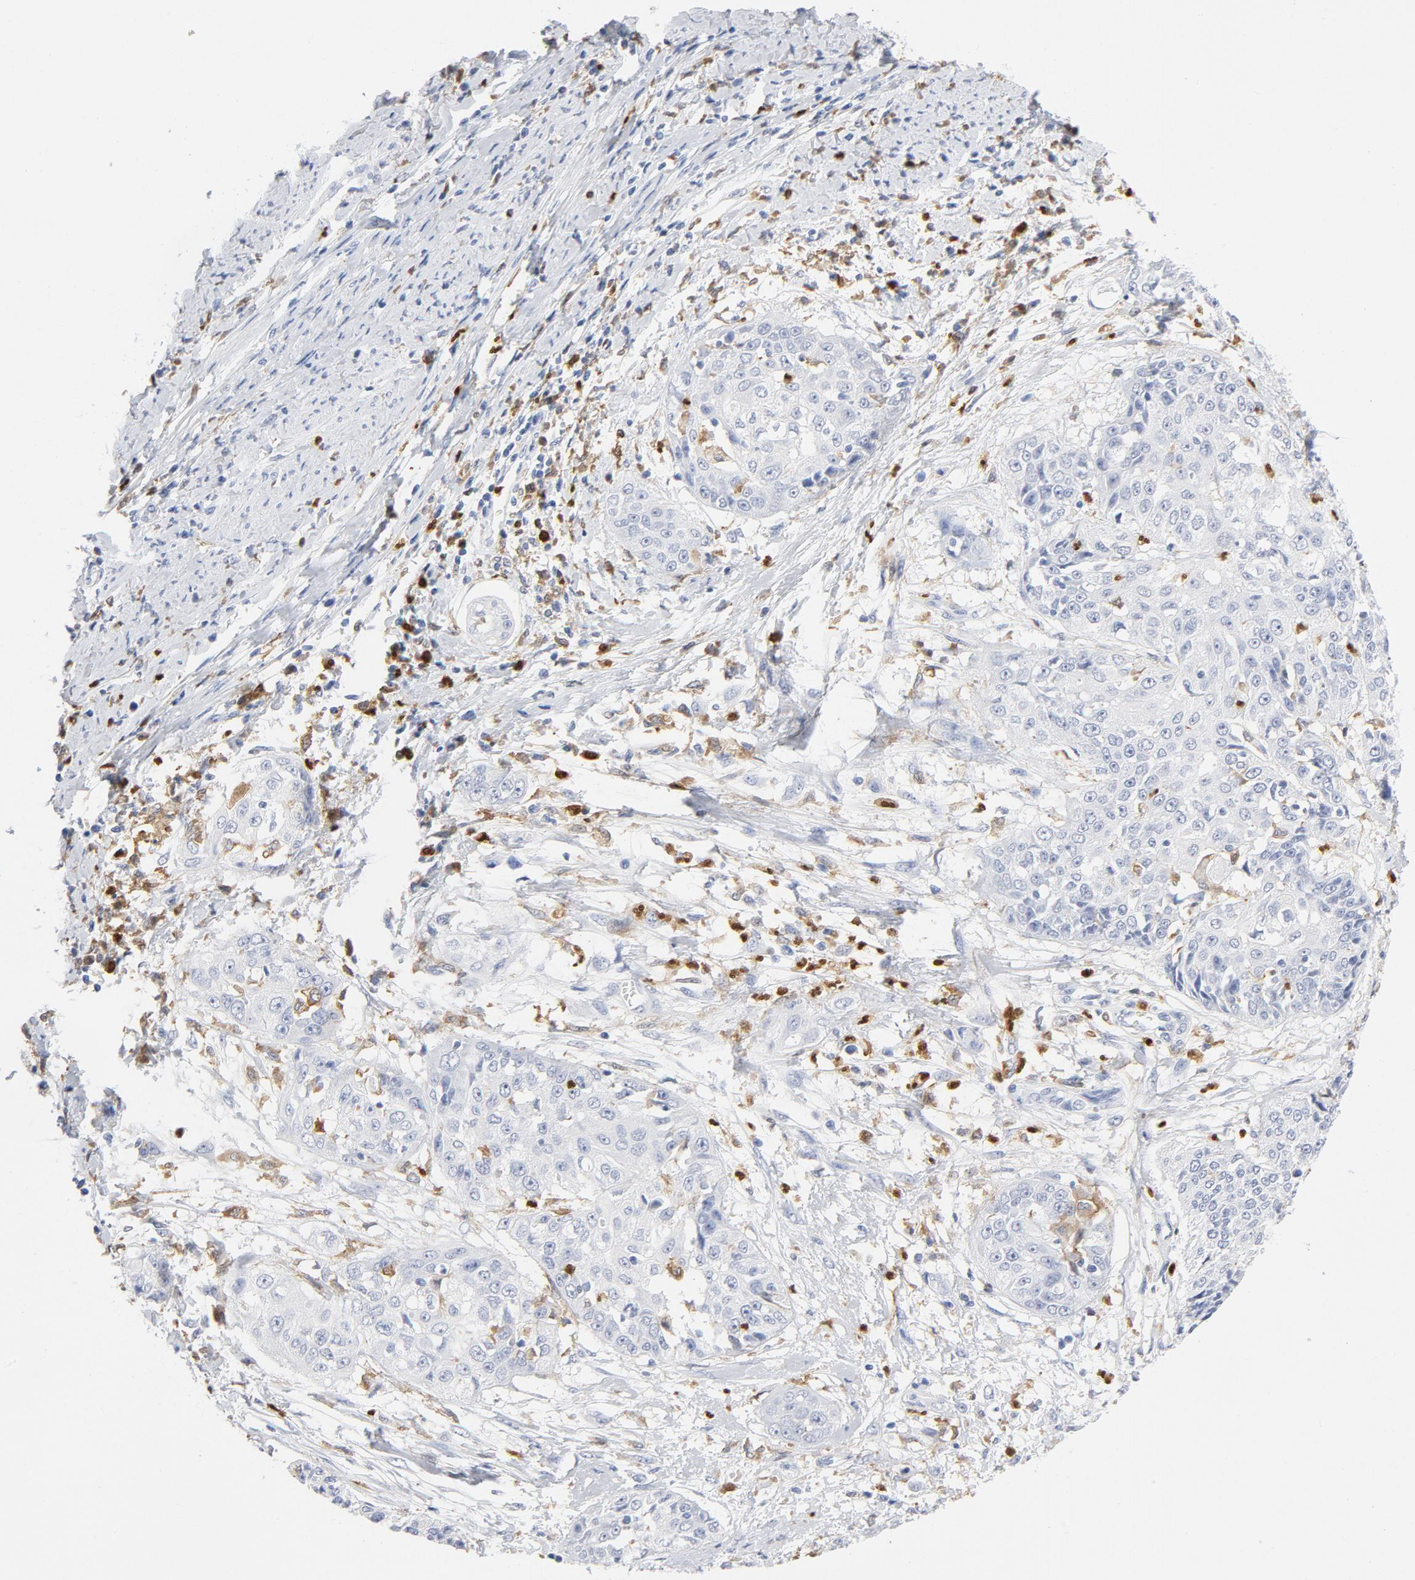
{"staining": {"intensity": "negative", "quantity": "none", "location": "none"}, "tissue": "cervical cancer", "cell_type": "Tumor cells", "image_type": "cancer", "snomed": [{"axis": "morphology", "description": "Squamous cell carcinoma, NOS"}, {"axis": "topography", "description": "Cervix"}], "caption": "DAB (3,3'-diaminobenzidine) immunohistochemical staining of cervical cancer (squamous cell carcinoma) demonstrates no significant expression in tumor cells. (DAB (3,3'-diaminobenzidine) immunohistochemistry (IHC), high magnification).", "gene": "NCF1", "patient": {"sex": "female", "age": 64}}